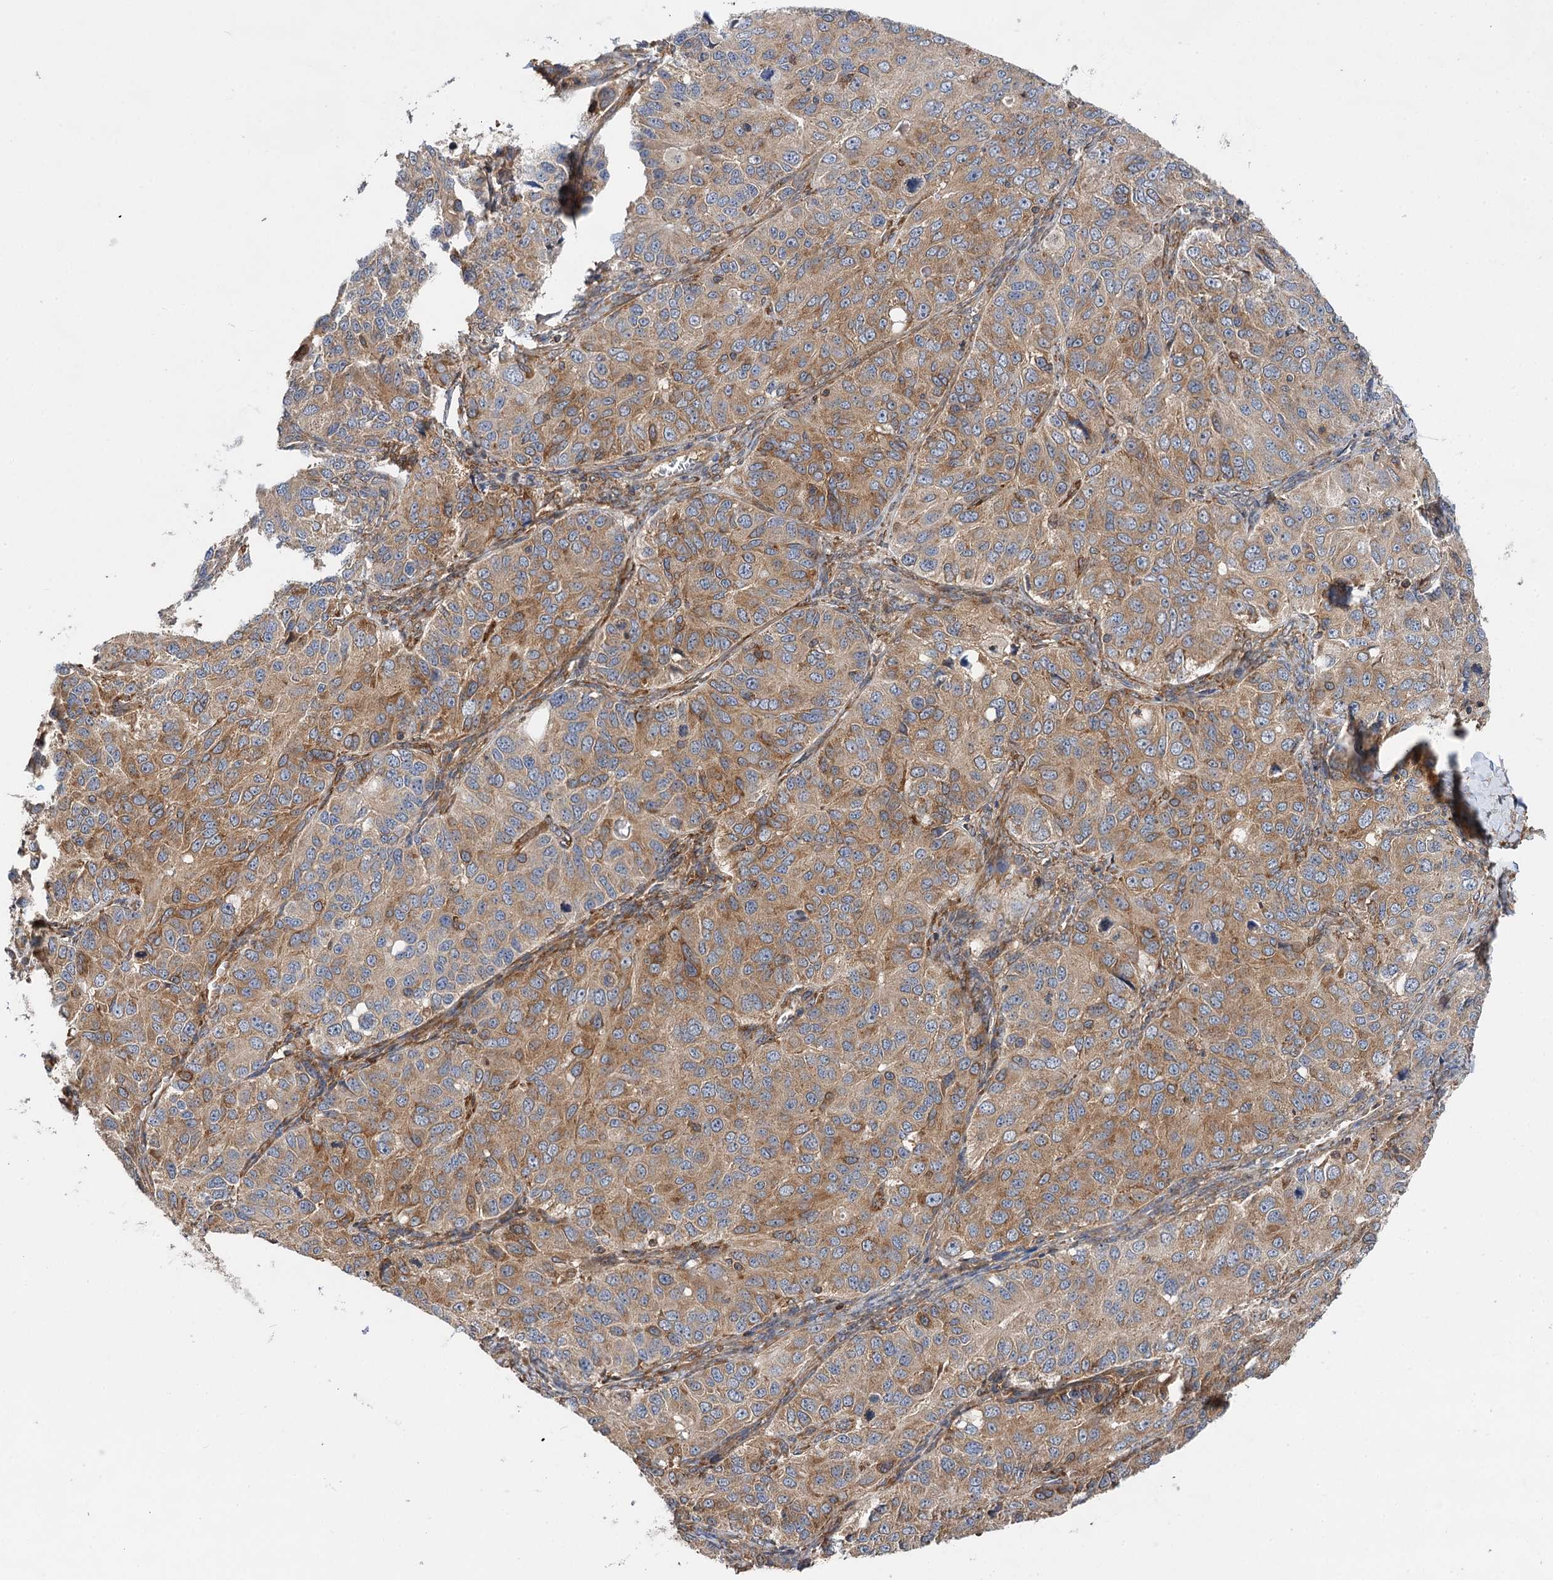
{"staining": {"intensity": "moderate", "quantity": ">75%", "location": "cytoplasmic/membranous"}, "tissue": "ovarian cancer", "cell_type": "Tumor cells", "image_type": "cancer", "snomed": [{"axis": "morphology", "description": "Carcinoma, endometroid"}, {"axis": "topography", "description": "Ovary"}], "caption": "The immunohistochemical stain shows moderate cytoplasmic/membranous positivity in tumor cells of endometroid carcinoma (ovarian) tissue. The staining was performed using DAB to visualize the protein expression in brown, while the nuclei were stained in blue with hematoxylin (Magnification: 20x).", "gene": "PACS1", "patient": {"sex": "female", "age": 51}}